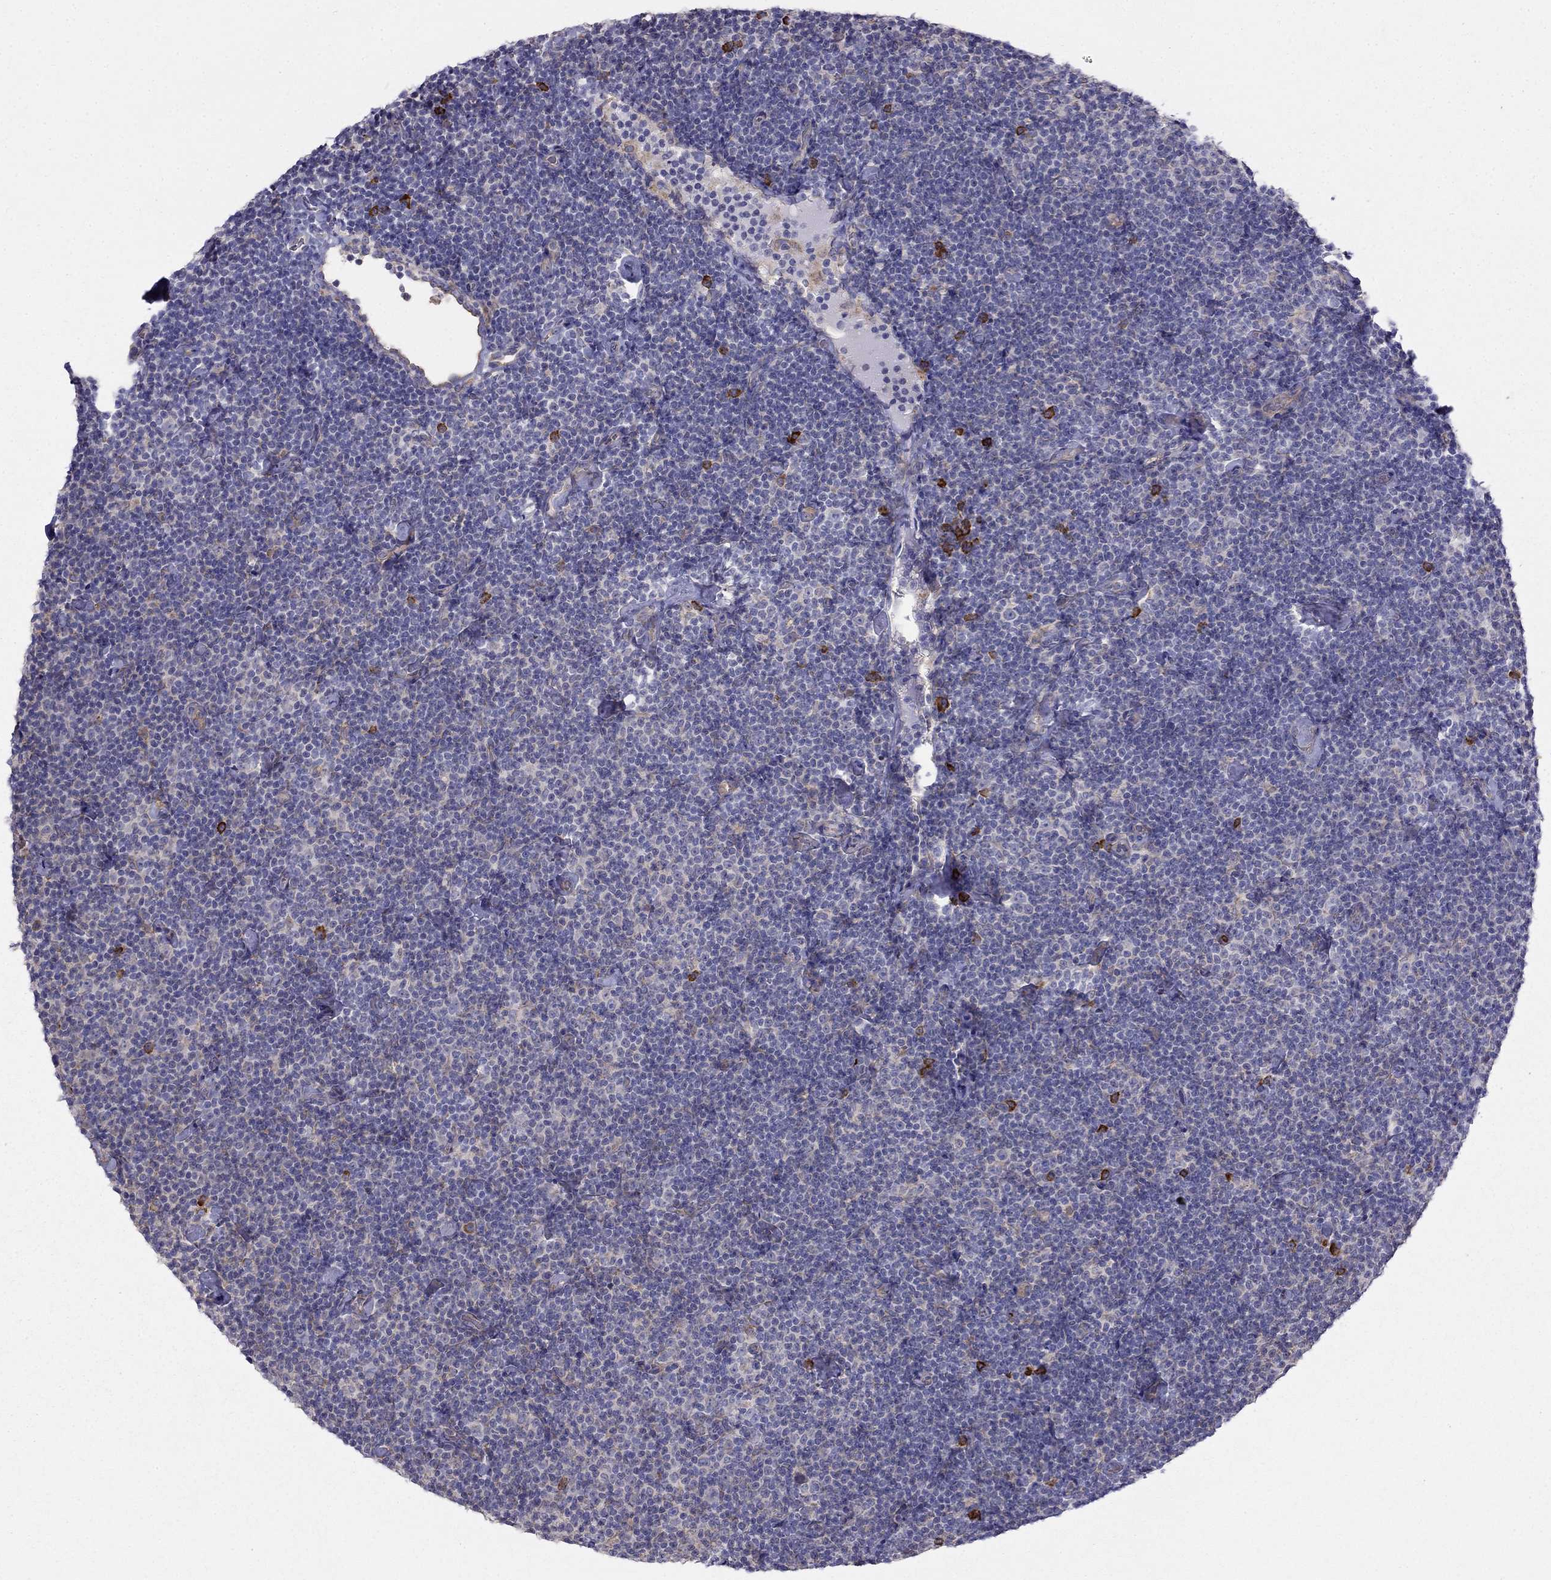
{"staining": {"intensity": "negative", "quantity": "none", "location": "none"}, "tissue": "lymphoma", "cell_type": "Tumor cells", "image_type": "cancer", "snomed": [{"axis": "morphology", "description": "Malignant lymphoma, non-Hodgkin's type, Low grade"}, {"axis": "topography", "description": "Lymph node"}], "caption": "DAB immunohistochemical staining of malignant lymphoma, non-Hodgkin's type (low-grade) displays no significant positivity in tumor cells. The staining was performed using DAB to visualize the protein expression in brown, while the nuclei were stained in blue with hematoxylin (Magnification: 20x).", "gene": "LONRF2", "patient": {"sex": "male", "age": 81}}